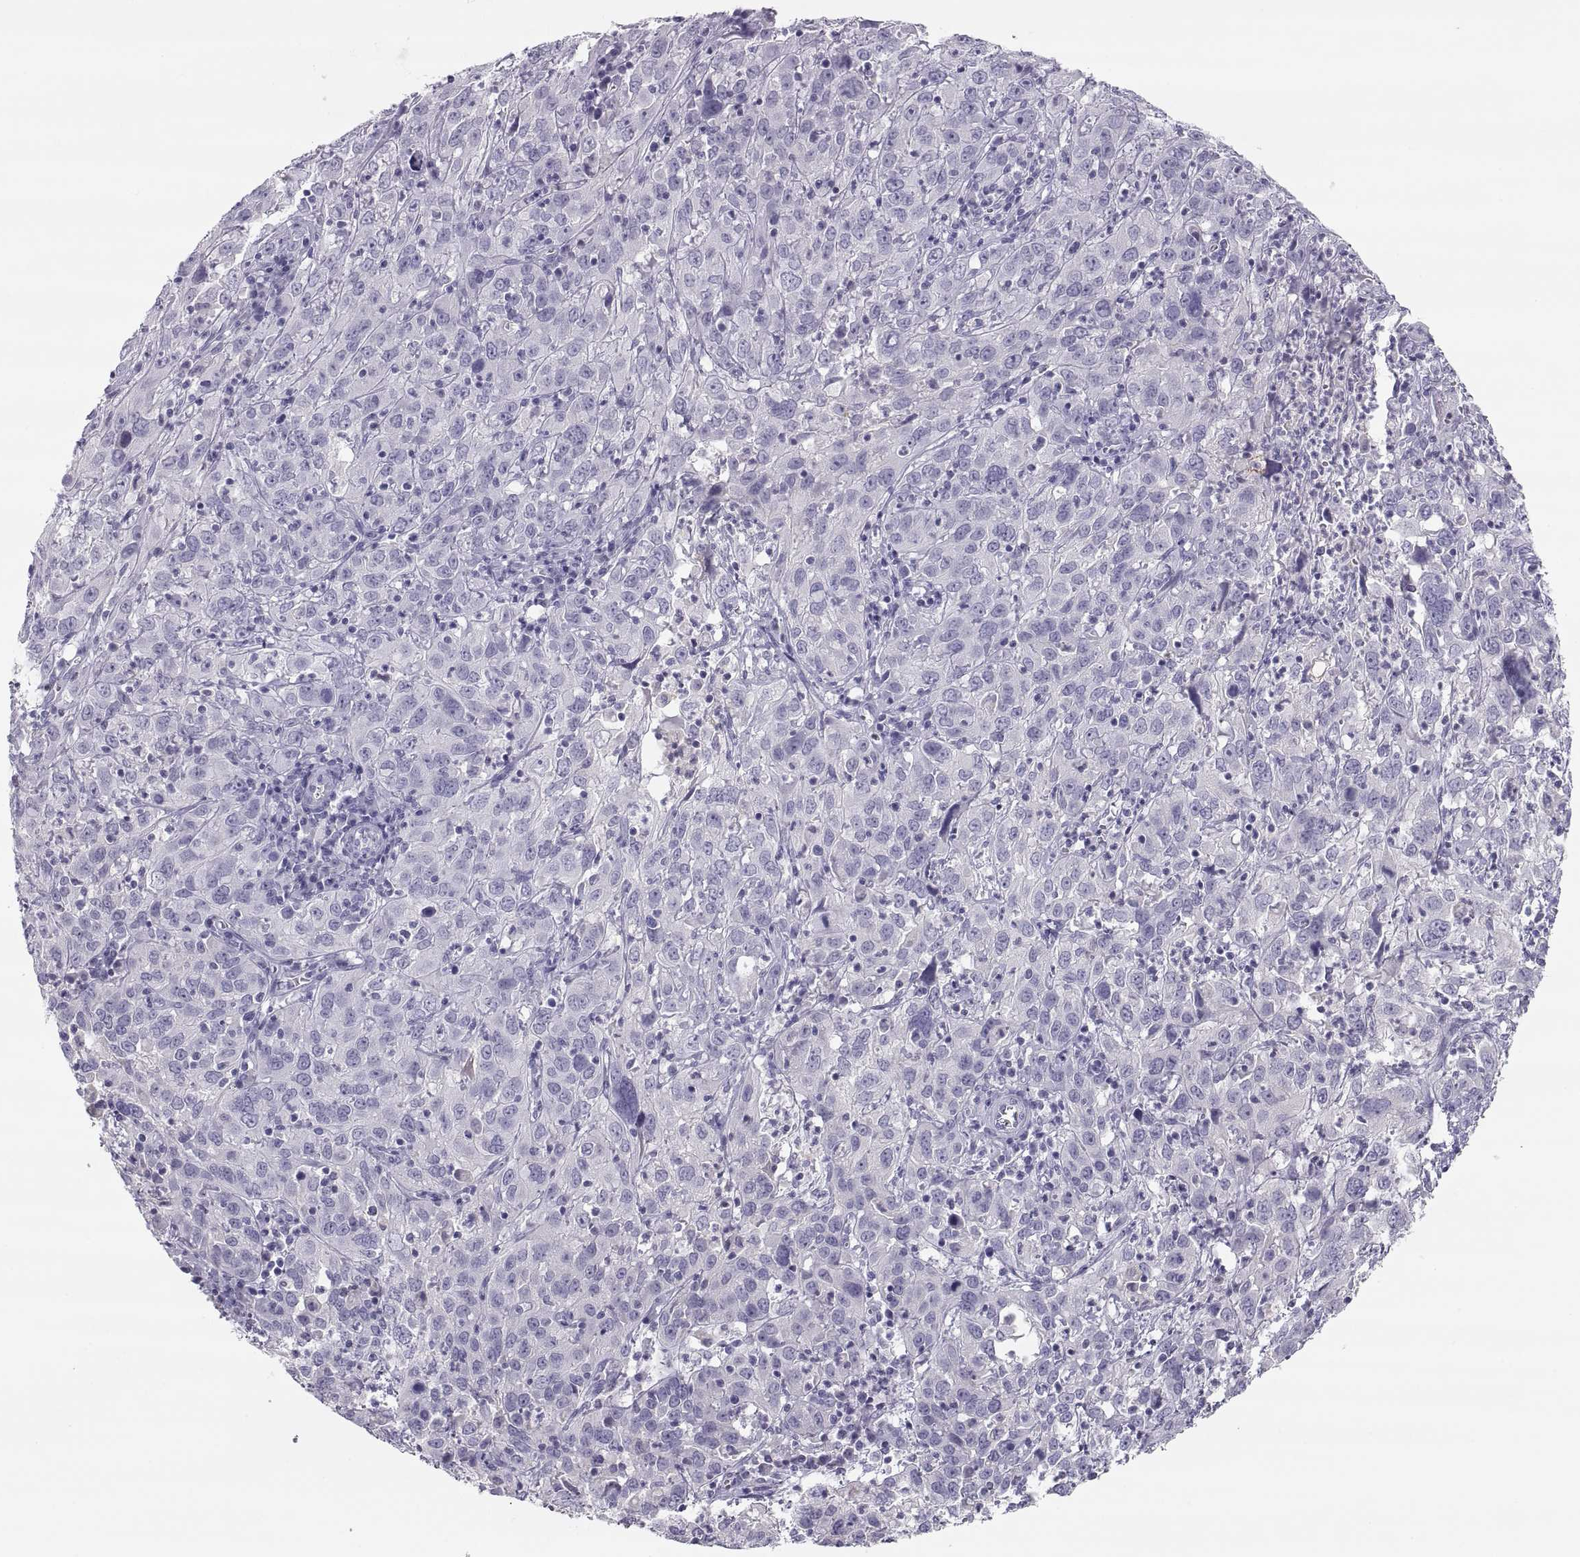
{"staining": {"intensity": "negative", "quantity": "none", "location": "none"}, "tissue": "cervical cancer", "cell_type": "Tumor cells", "image_type": "cancer", "snomed": [{"axis": "morphology", "description": "Squamous cell carcinoma, NOS"}, {"axis": "topography", "description": "Cervix"}], "caption": "Tumor cells are negative for brown protein staining in cervical cancer (squamous cell carcinoma).", "gene": "MAGEB2", "patient": {"sex": "female", "age": 32}}